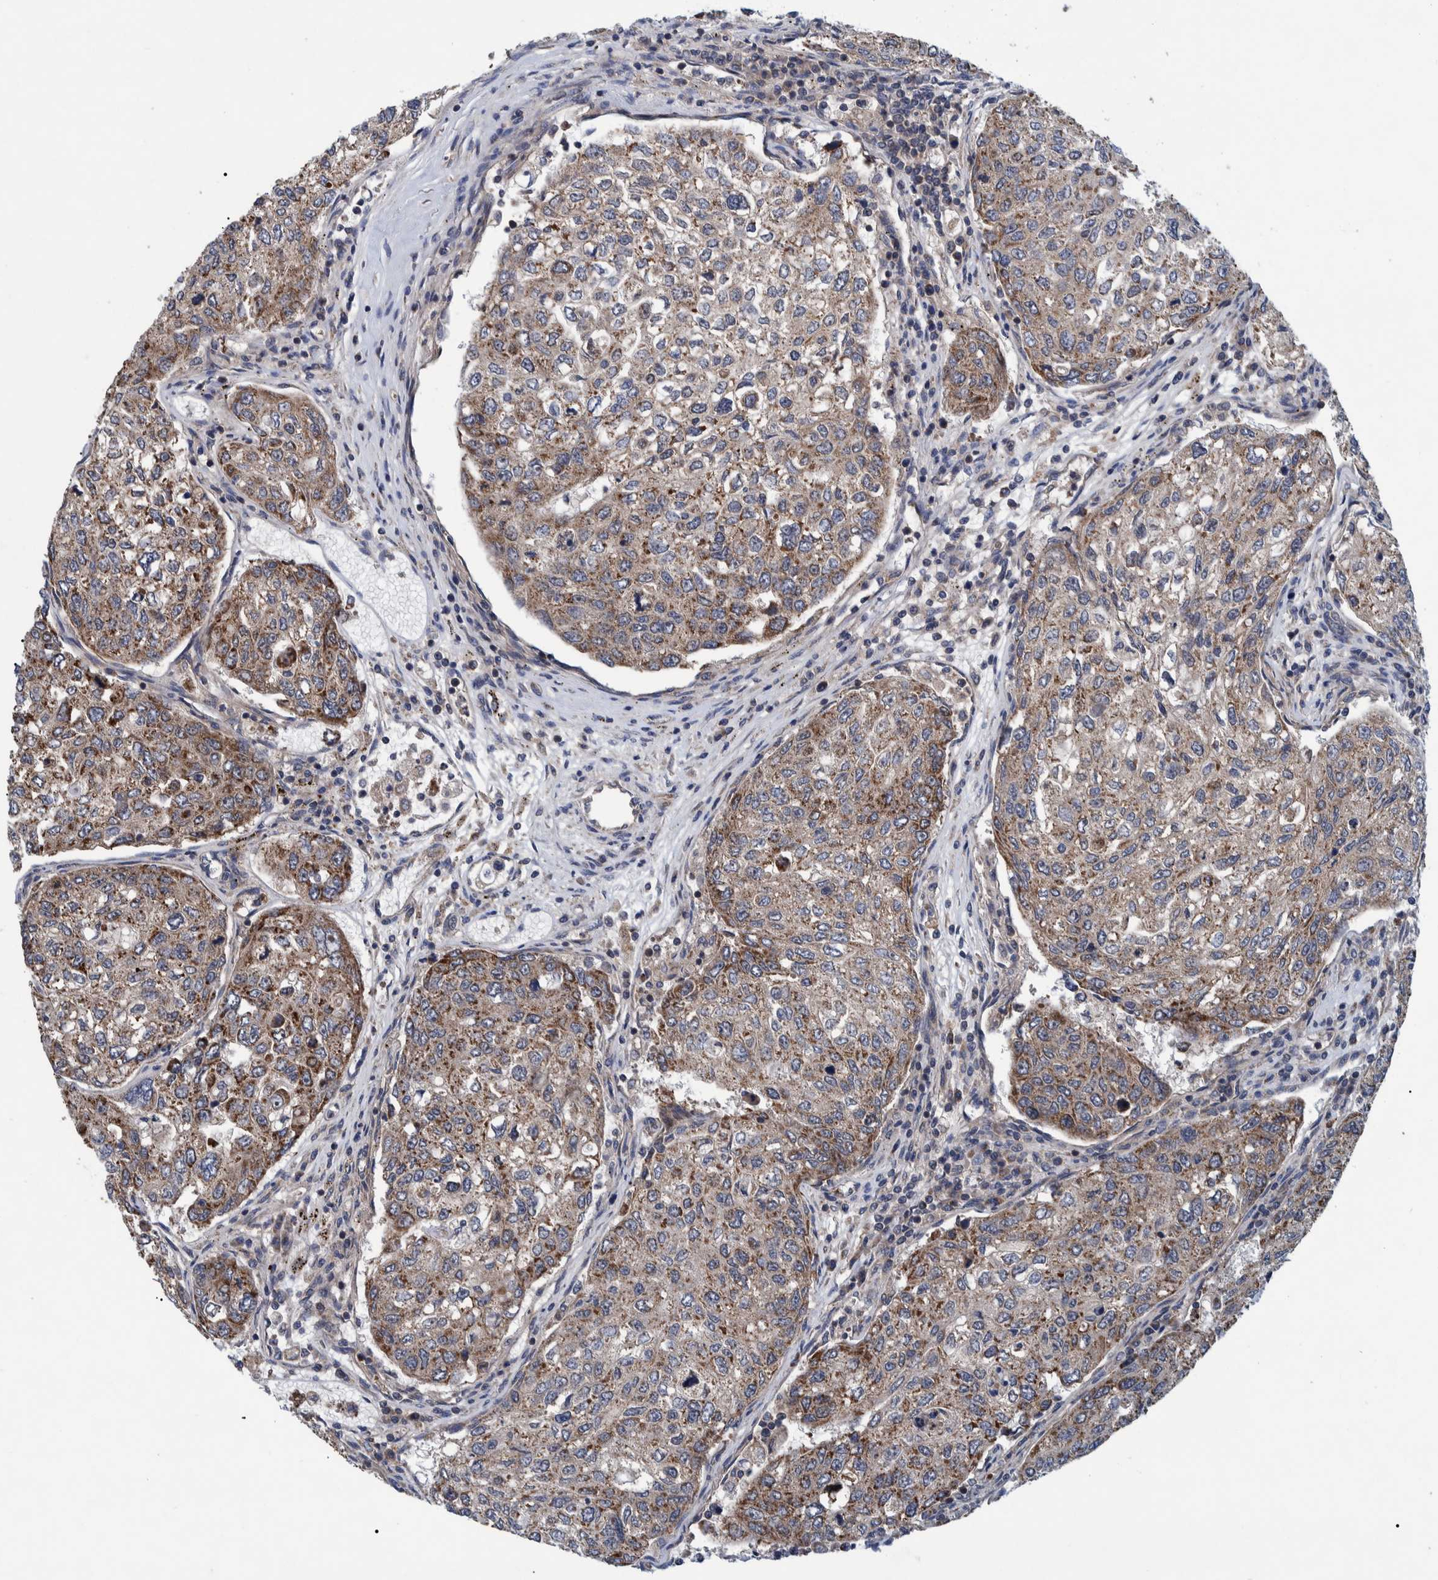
{"staining": {"intensity": "moderate", "quantity": ">75%", "location": "cytoplasmic/membranous"}, "tissue": "urothelial cancer", "cell_type": "Tumor cells", "image_type": "cancer", "snomed": [{"axis": "morphology", "description": "Urothelial carcinoma, High grade"}, {"axis": "topography", "description": "Lymph node"}, {"axis": "topography", "description": "Urinary bladder"}], "caption": "Immunohistochemical staining of human urothelial cancer reveals moderate cytoplasmic/membranous protein positivity in approximately >75% of tumor cells.", "gene": "MRPS7", "patient": {"sex": "male", "age": 51}}